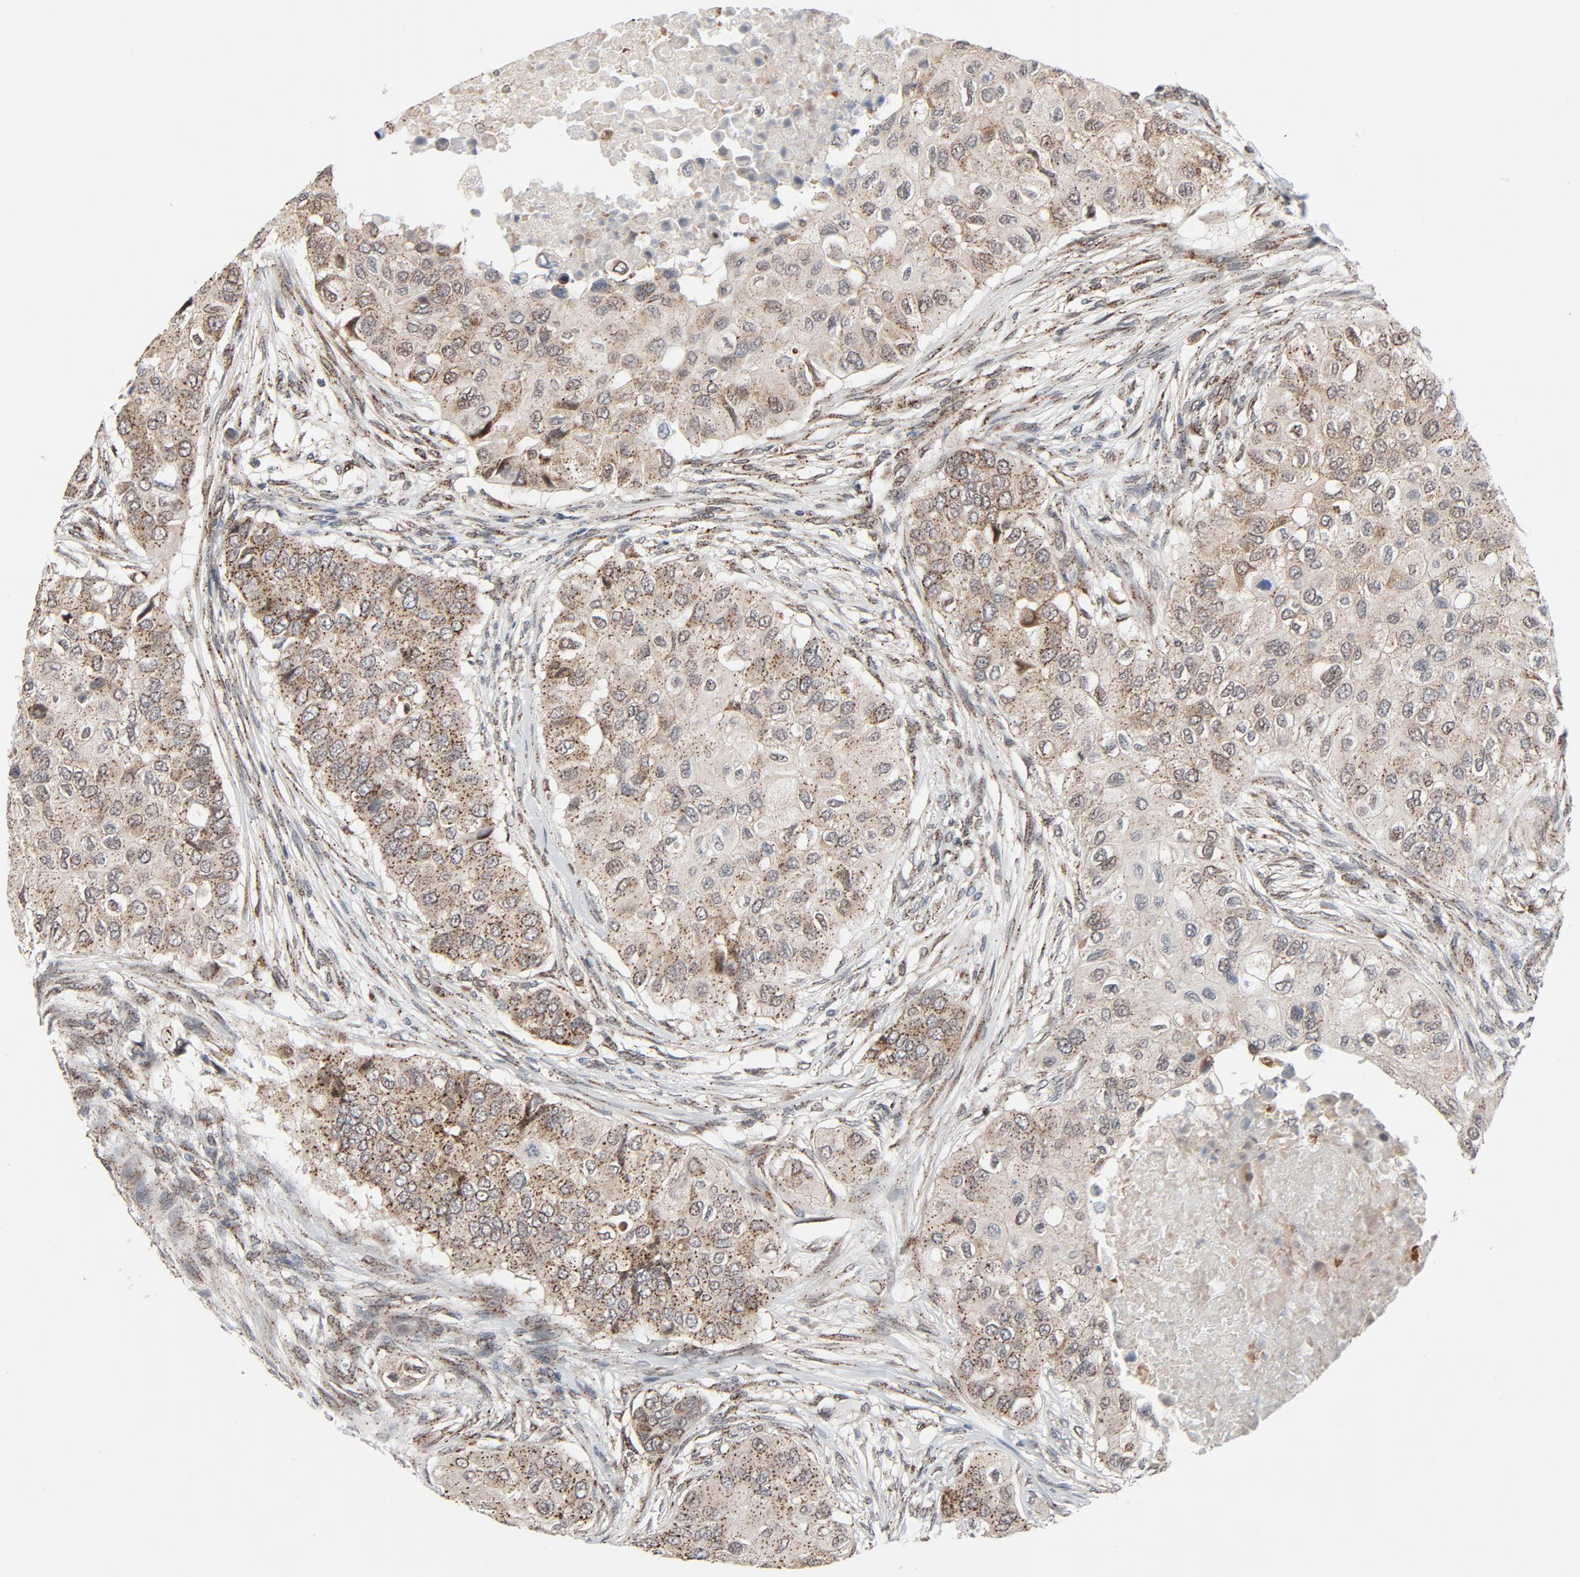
{"staining": {"intensity": "weak", "quantity": "<25%", "location": "cytoplasmic/membranous,nuclear"}, "tissue": "breast cancer", "cell_type": "Tumor cells", "image_type": "cancer", "snomed": [{"axis": "morphology", "description": "Normal tissue, NOS"}, {"axis": "morphology", "description": "Duct carcinoma"}, {"axis": "topography", "description": "Breast"}], "caption": "Immunohistochemistry (IHC) micrograph of neoplastic tissue: breast cancer (invasive ductal carcinoma) stained with DAB (3,3'-diaminobenzidine) displays no significant protein staining in tumor cells.", "gene": "RPL12", "patient": {"sex": "female", "age": 49}}